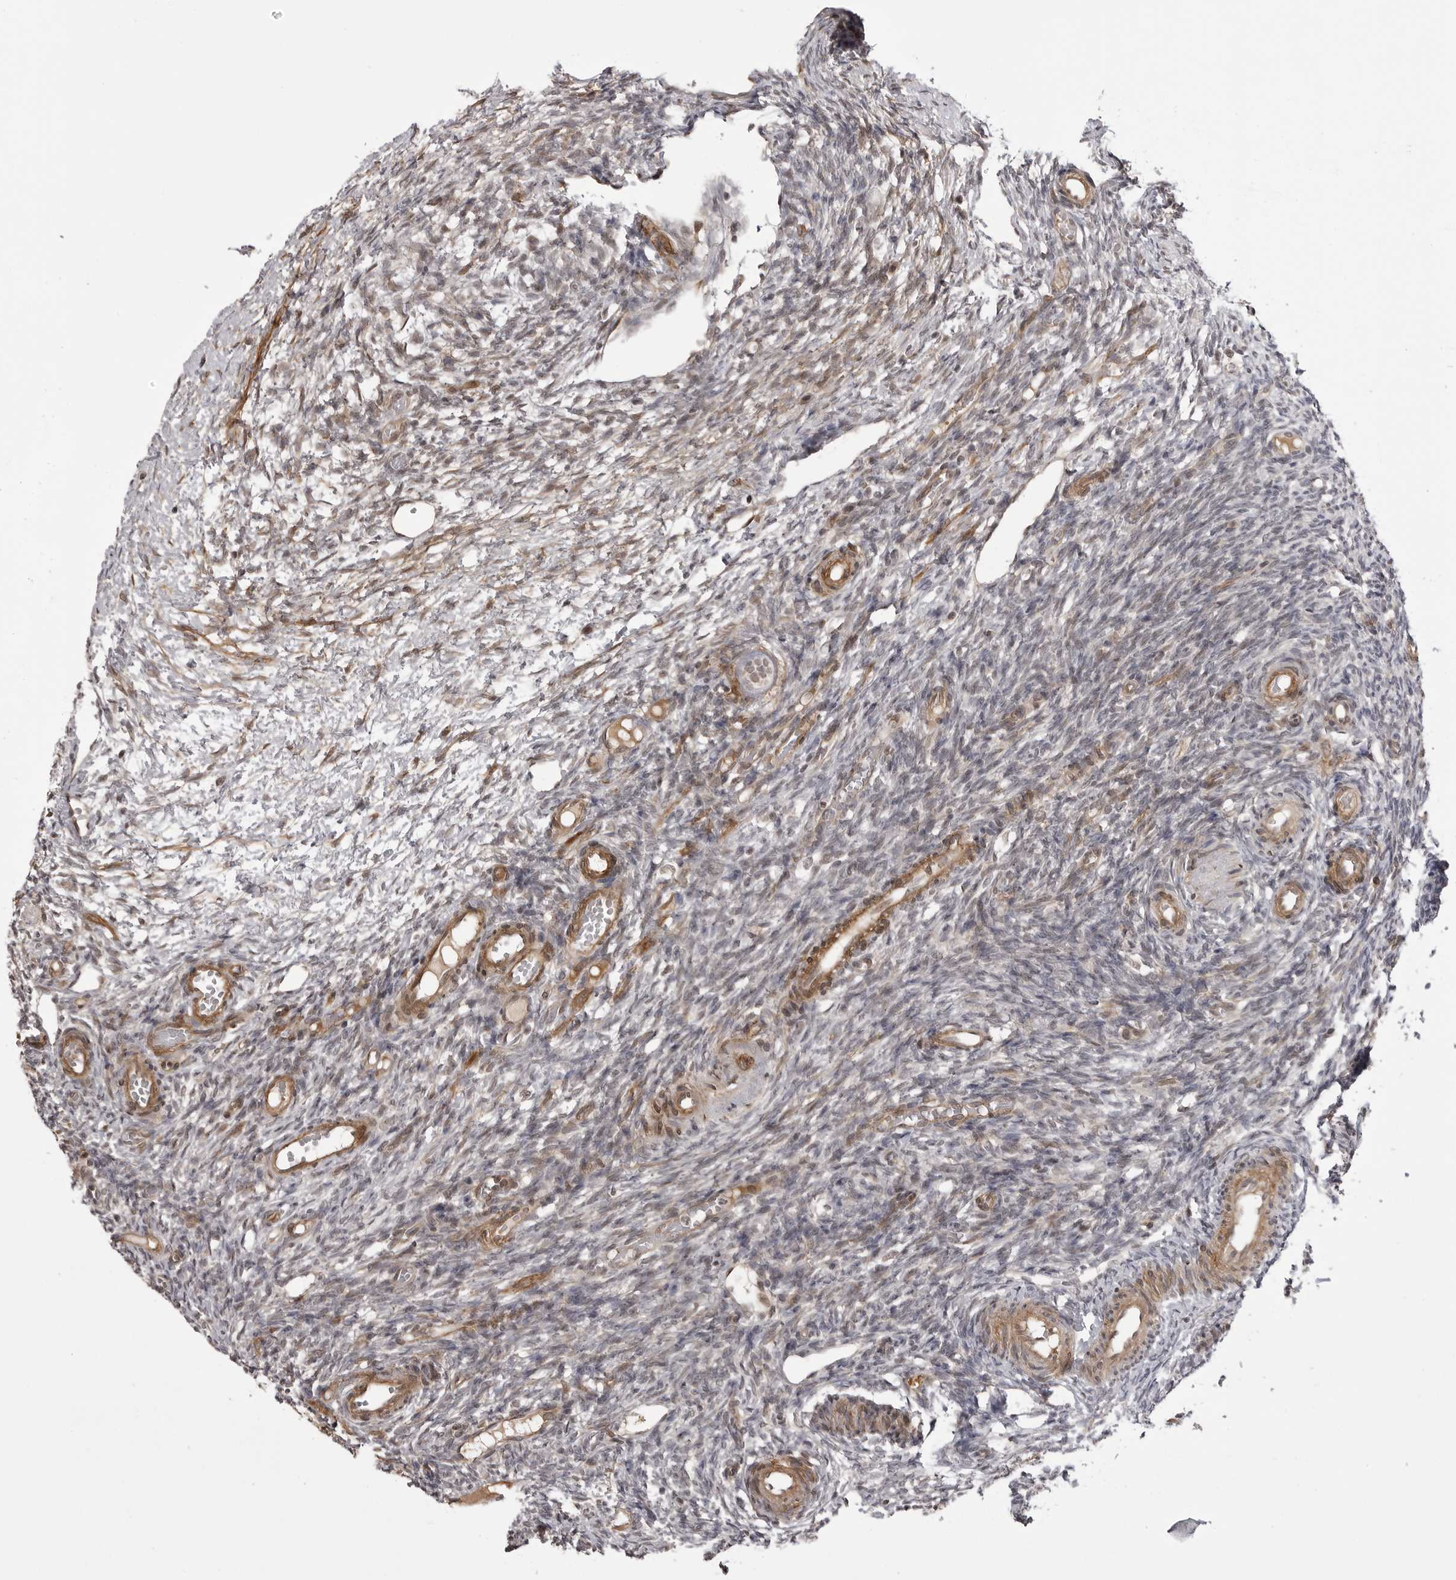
{"staining": {"intensity": "weak", "quantity": "25%-75%", "location": "nuclear"}, "tissue": "ovary", "cell_type": "Ovarian stroma cells", "image_type": "normal", "snomed": [{"axis": "morphology", "description": "Normal tissue, NOS"}, {"axis": "topography", "description": "Ovary"}], "caption": "A brown stain shows weak nuclear expression of a protein in ovarian stroma cells of unremarkable ovary. The staining was performed using DAB (3,3'-diaminobenzidine) to visualize the protein expression in brown, while the nuclei were stained in blue with hematoxylin (Magnification: 20x).", "gene": "SORBS1", "patient": {"sex": "female", "age": 35}}